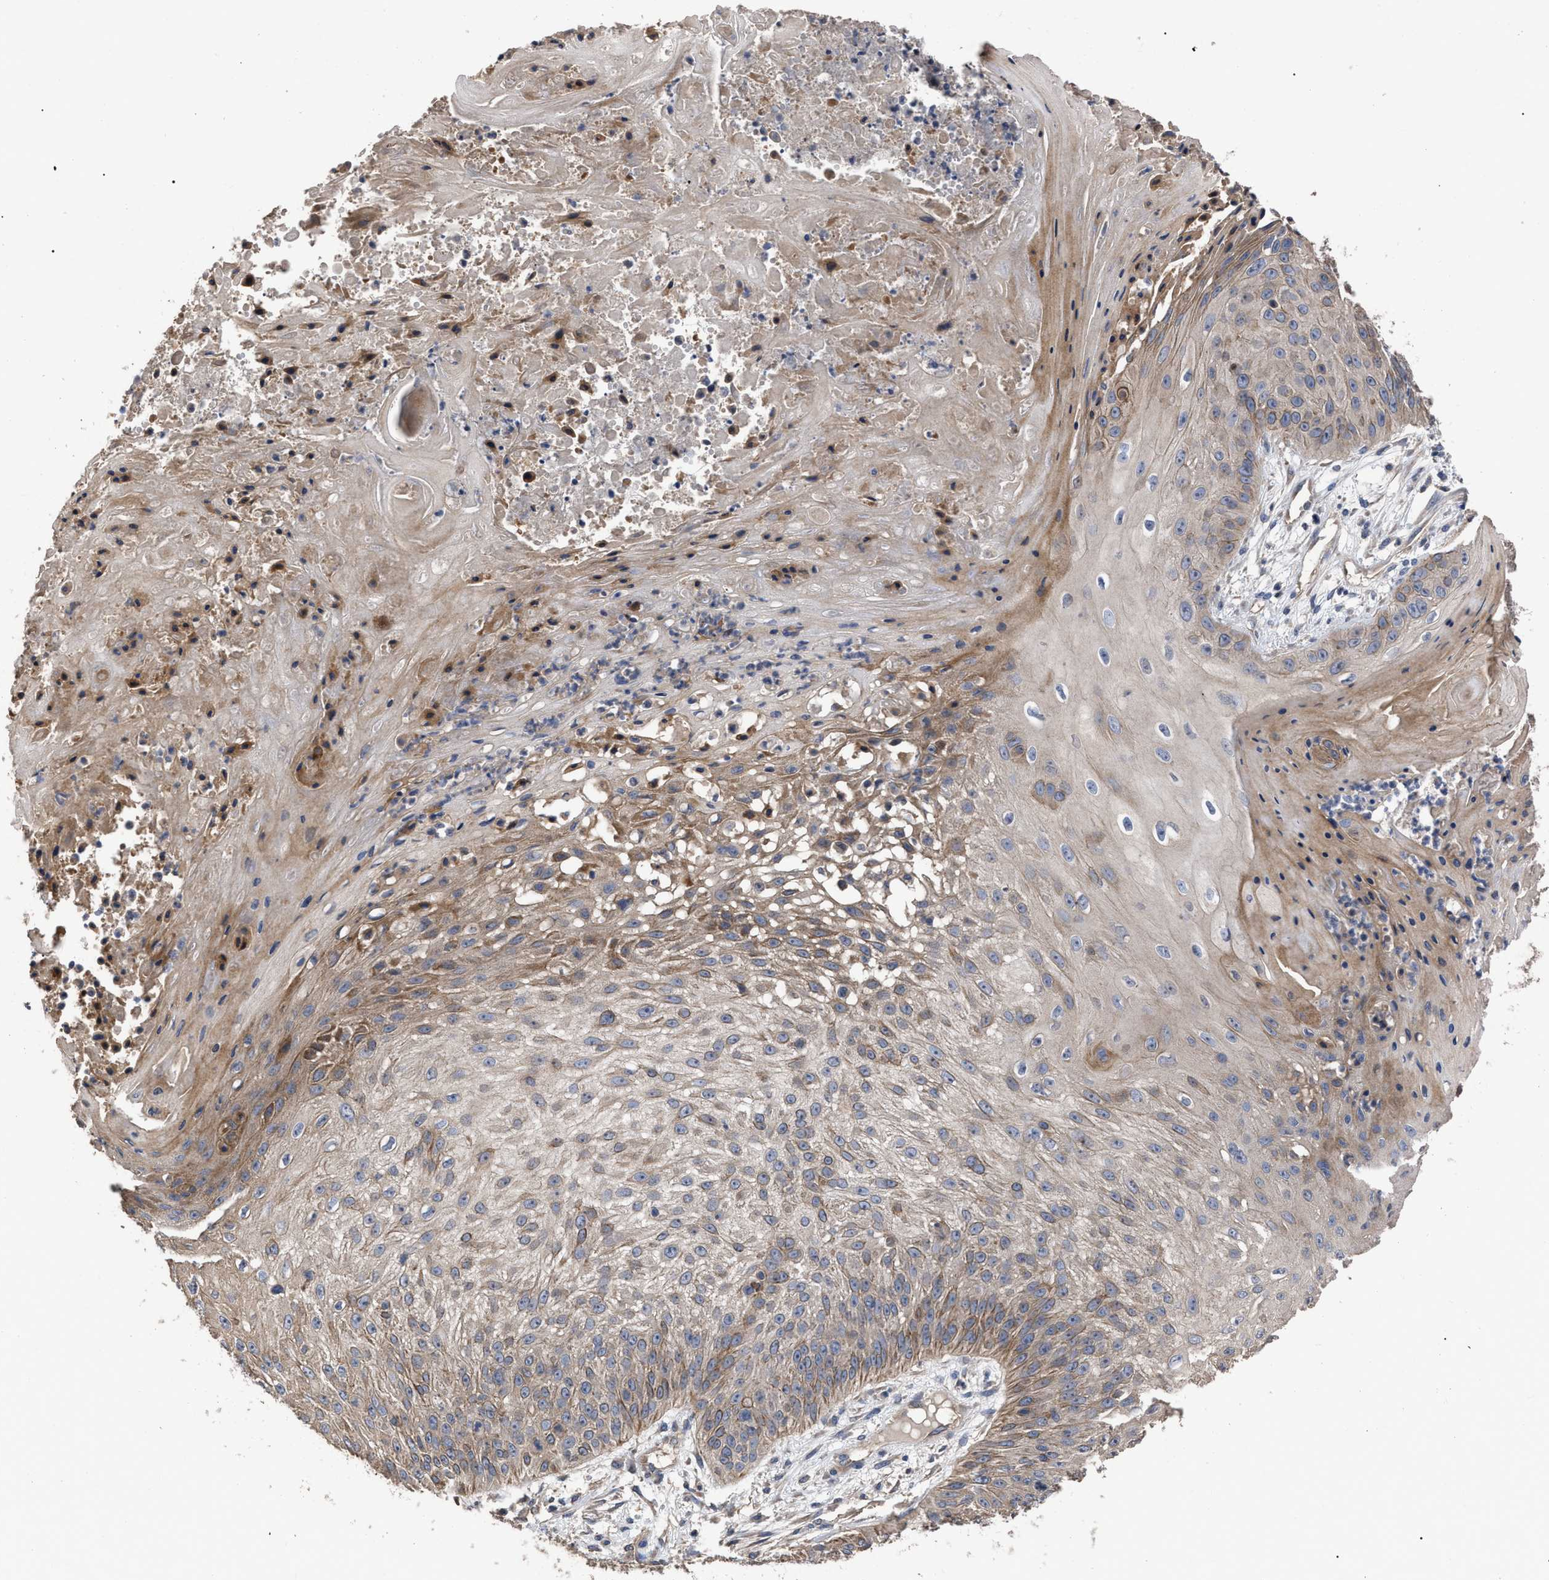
{"staining": {"intensity": "weak", "quantity": "25%-75%", "location": "cytoplasmic/membranous"}, "tissue": "skin cancer", "cell_type": "Tumor cells", "image_type": "cancer", "snomed": [{"axis": "morphology", "description": "Squamous cell carcinoma, NOS"}, {"axis": "topography", "description": "Skin"}], "caption": "Skin squamous cell carcinoma stained for a protein (brown) shows weak cytoplasmic/membranous positive expression in approximately 25%-75% of tumor cells.", "gene": "BTN2A1", "patient": {"sex": "female", "age": 80}}